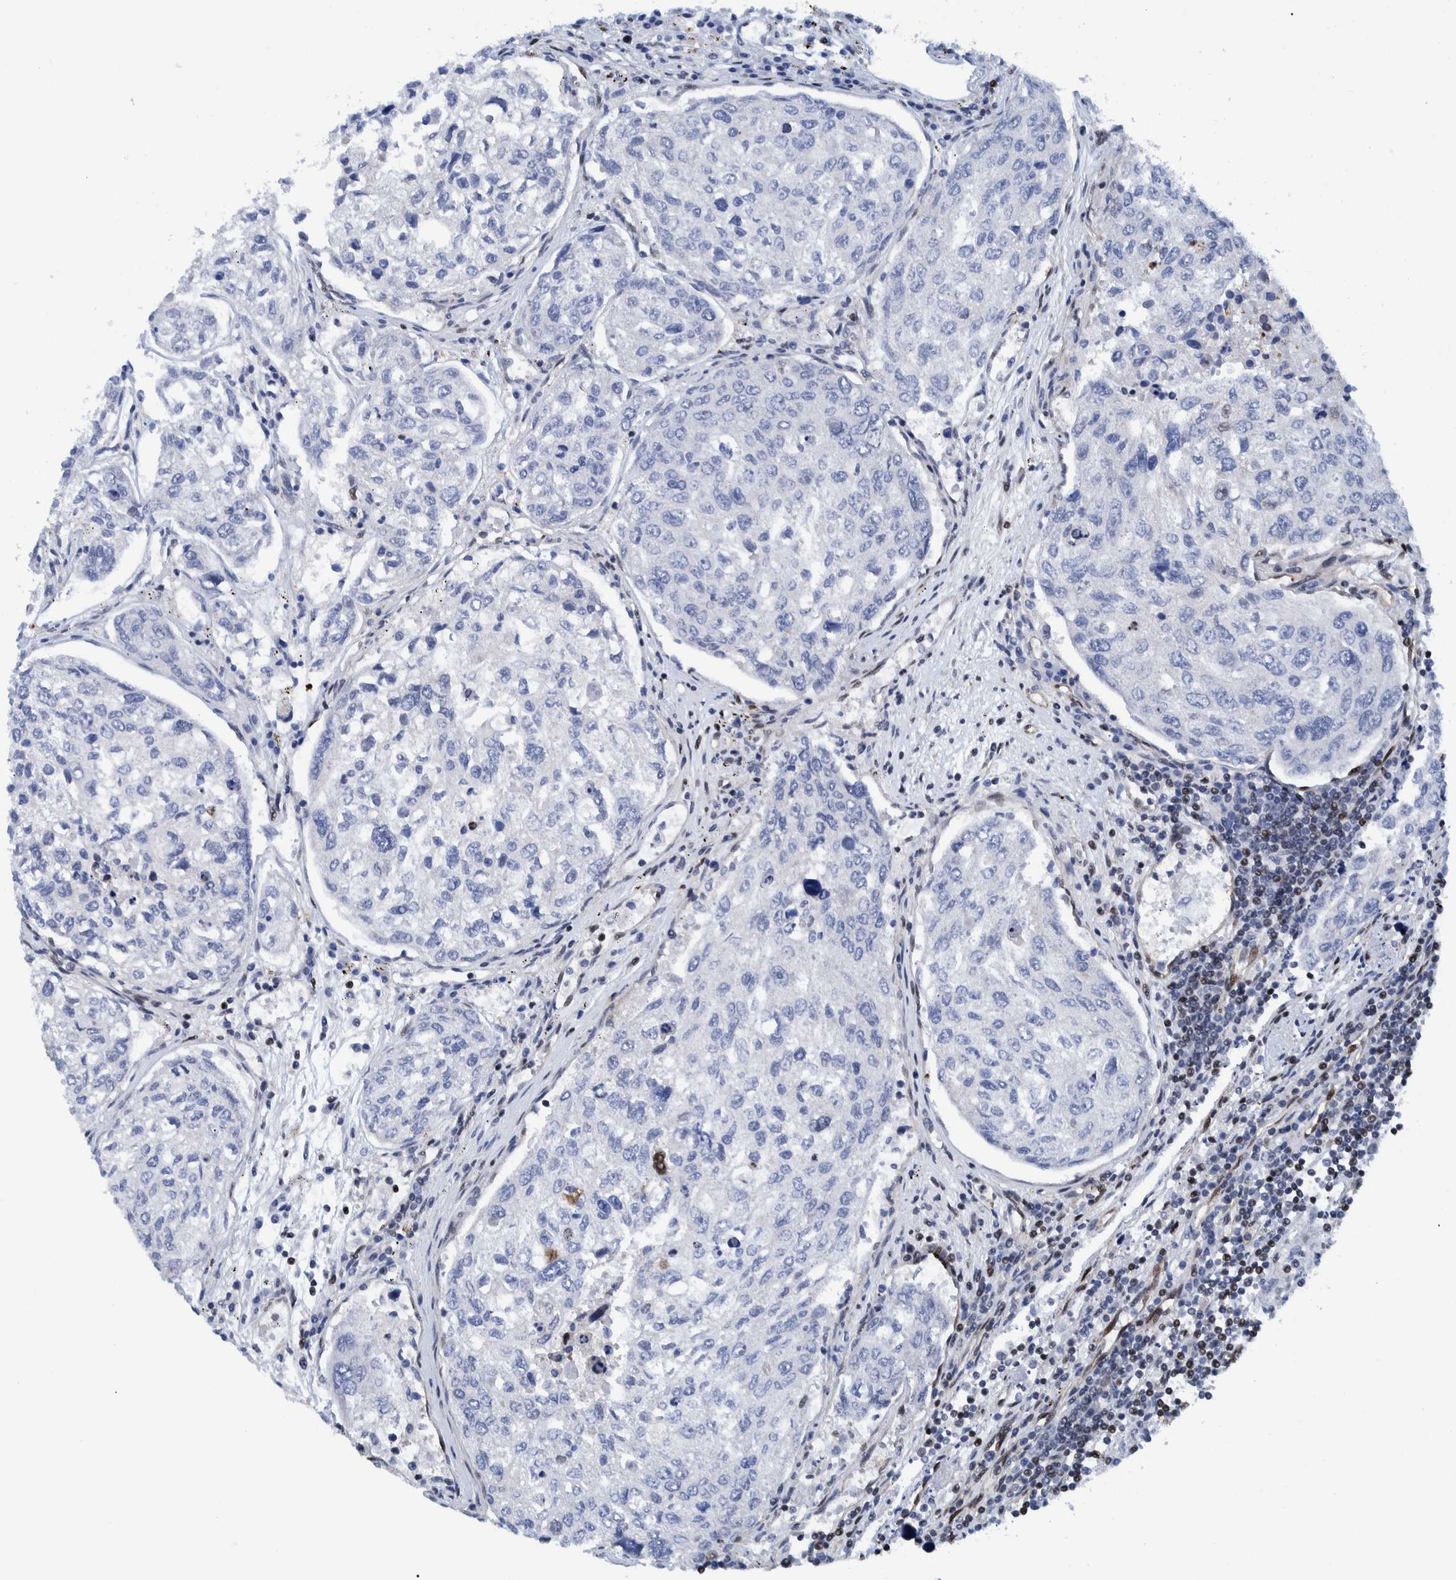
{"staining": {"intensity": "negative", "quantity": "none", "location": "none"}, "tissue": "urothelial cancer", "cell_type": "Tumor cells", "image_type": "cancer", "snomed": [{"axis": "morphology", "description": "Urothelial carcinoma, High grade"}, {"axis": "topography", "description": "Lymph node"}, {"axis": "topography", "description": "Urinary bladder"}], "caption": "An immunohistochemistry micrograph of urothelial carcinoma (high-grade) is shown. There is no staining in tumor cells of urothelial carcinoma (high-grade).", "gene": "HEATR9", "patient": {"sex": "male", "age": 51}}